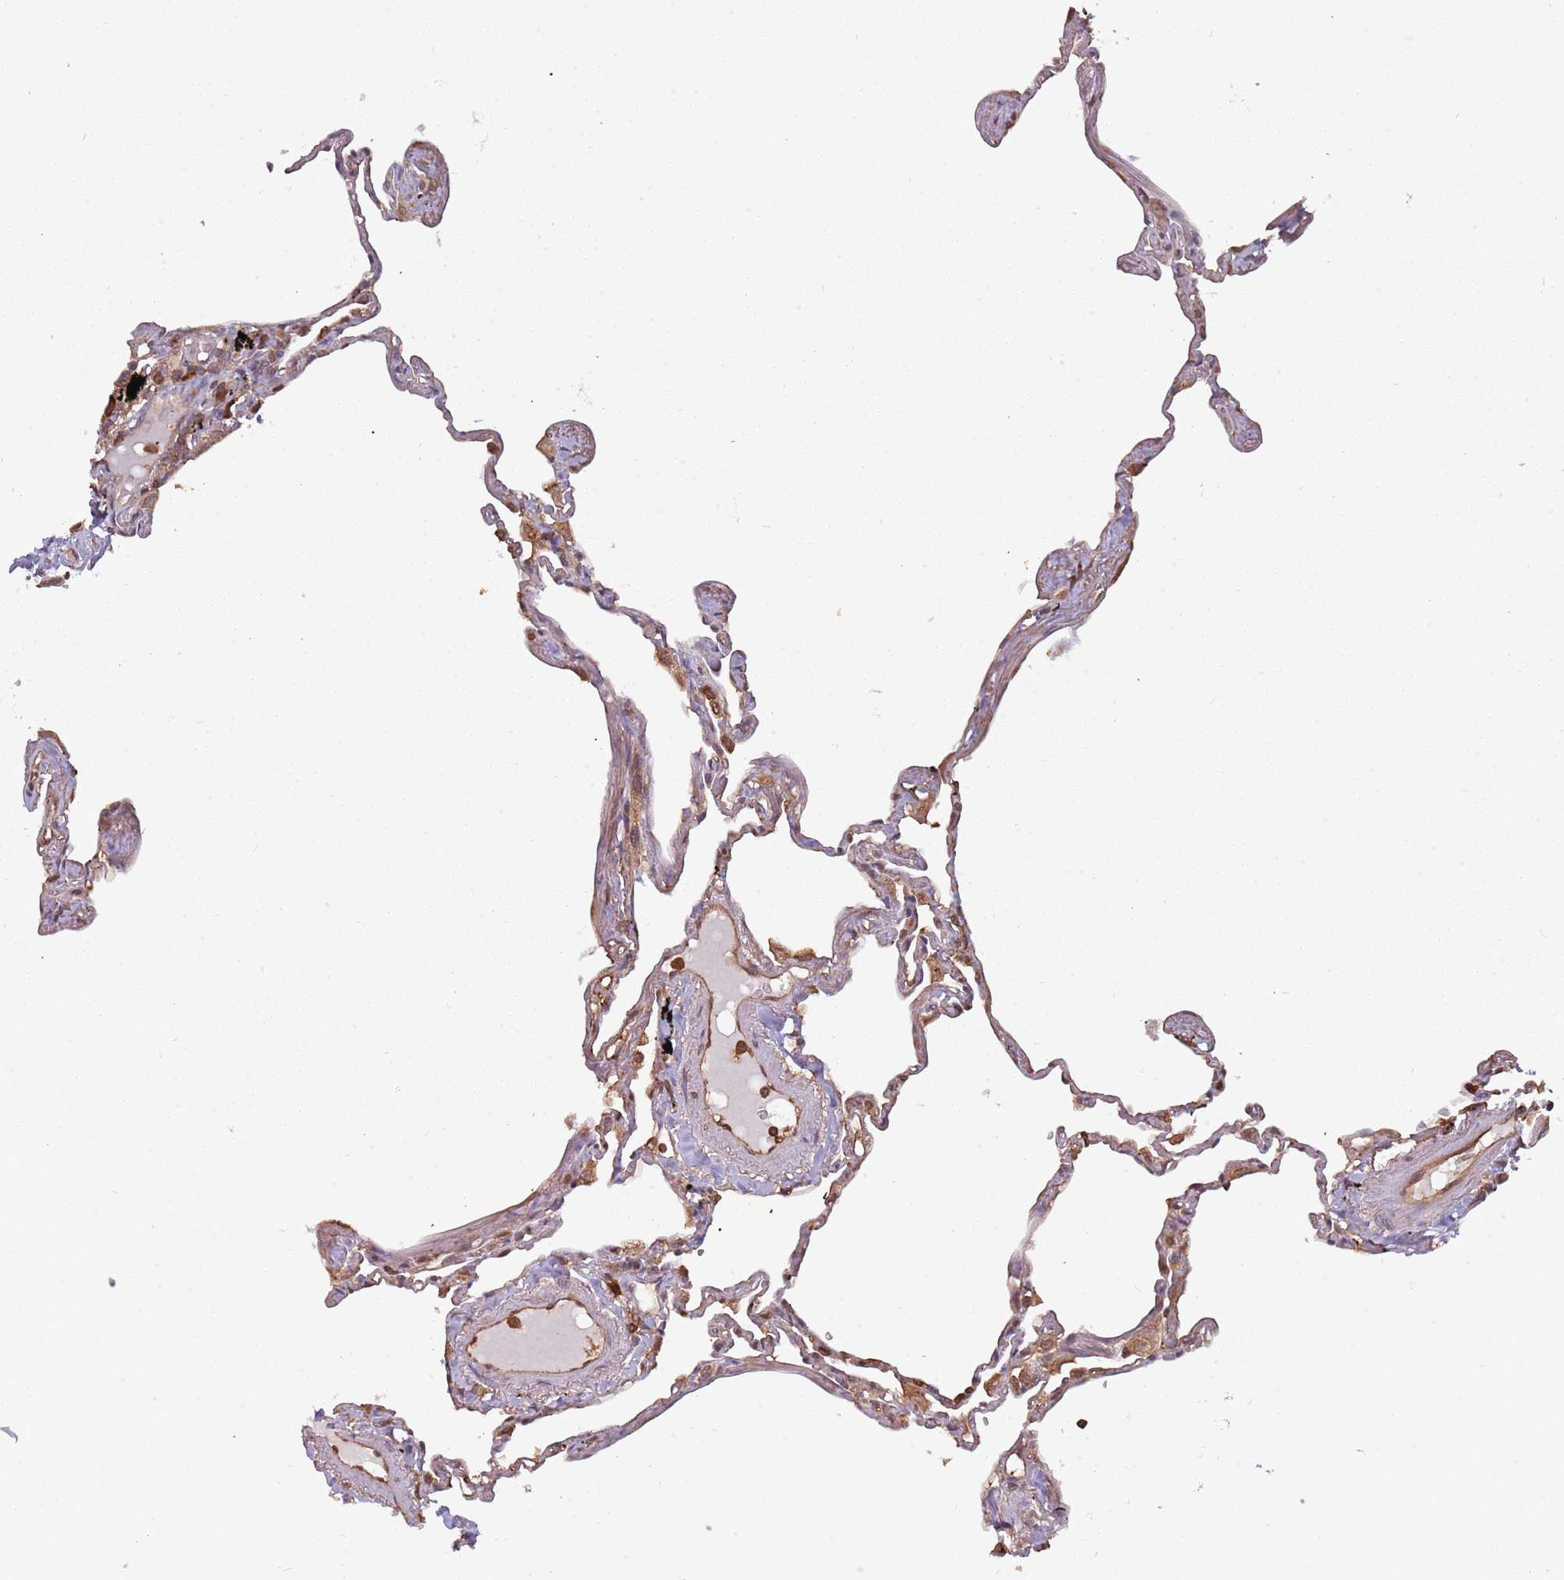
{"staining": {"intensity": "moderate", "quantity": "<25%", "location": "cytoplasmic/membranous"}, "tissue": "lung", "cell_type": "Alveolar cells", "image_type": "normal", "snomed": [{"axis": "morphology", "description": "Normal tissue, NOS"}, {"axis": "topography", "description": "Lung"}], "caption": "Normal lung shows moderate cytoplasmic/membranous positivity in approximately <25% of alveolar cells.", "gene": "COG4", "patient": {"sex": "female", "age": 67}}